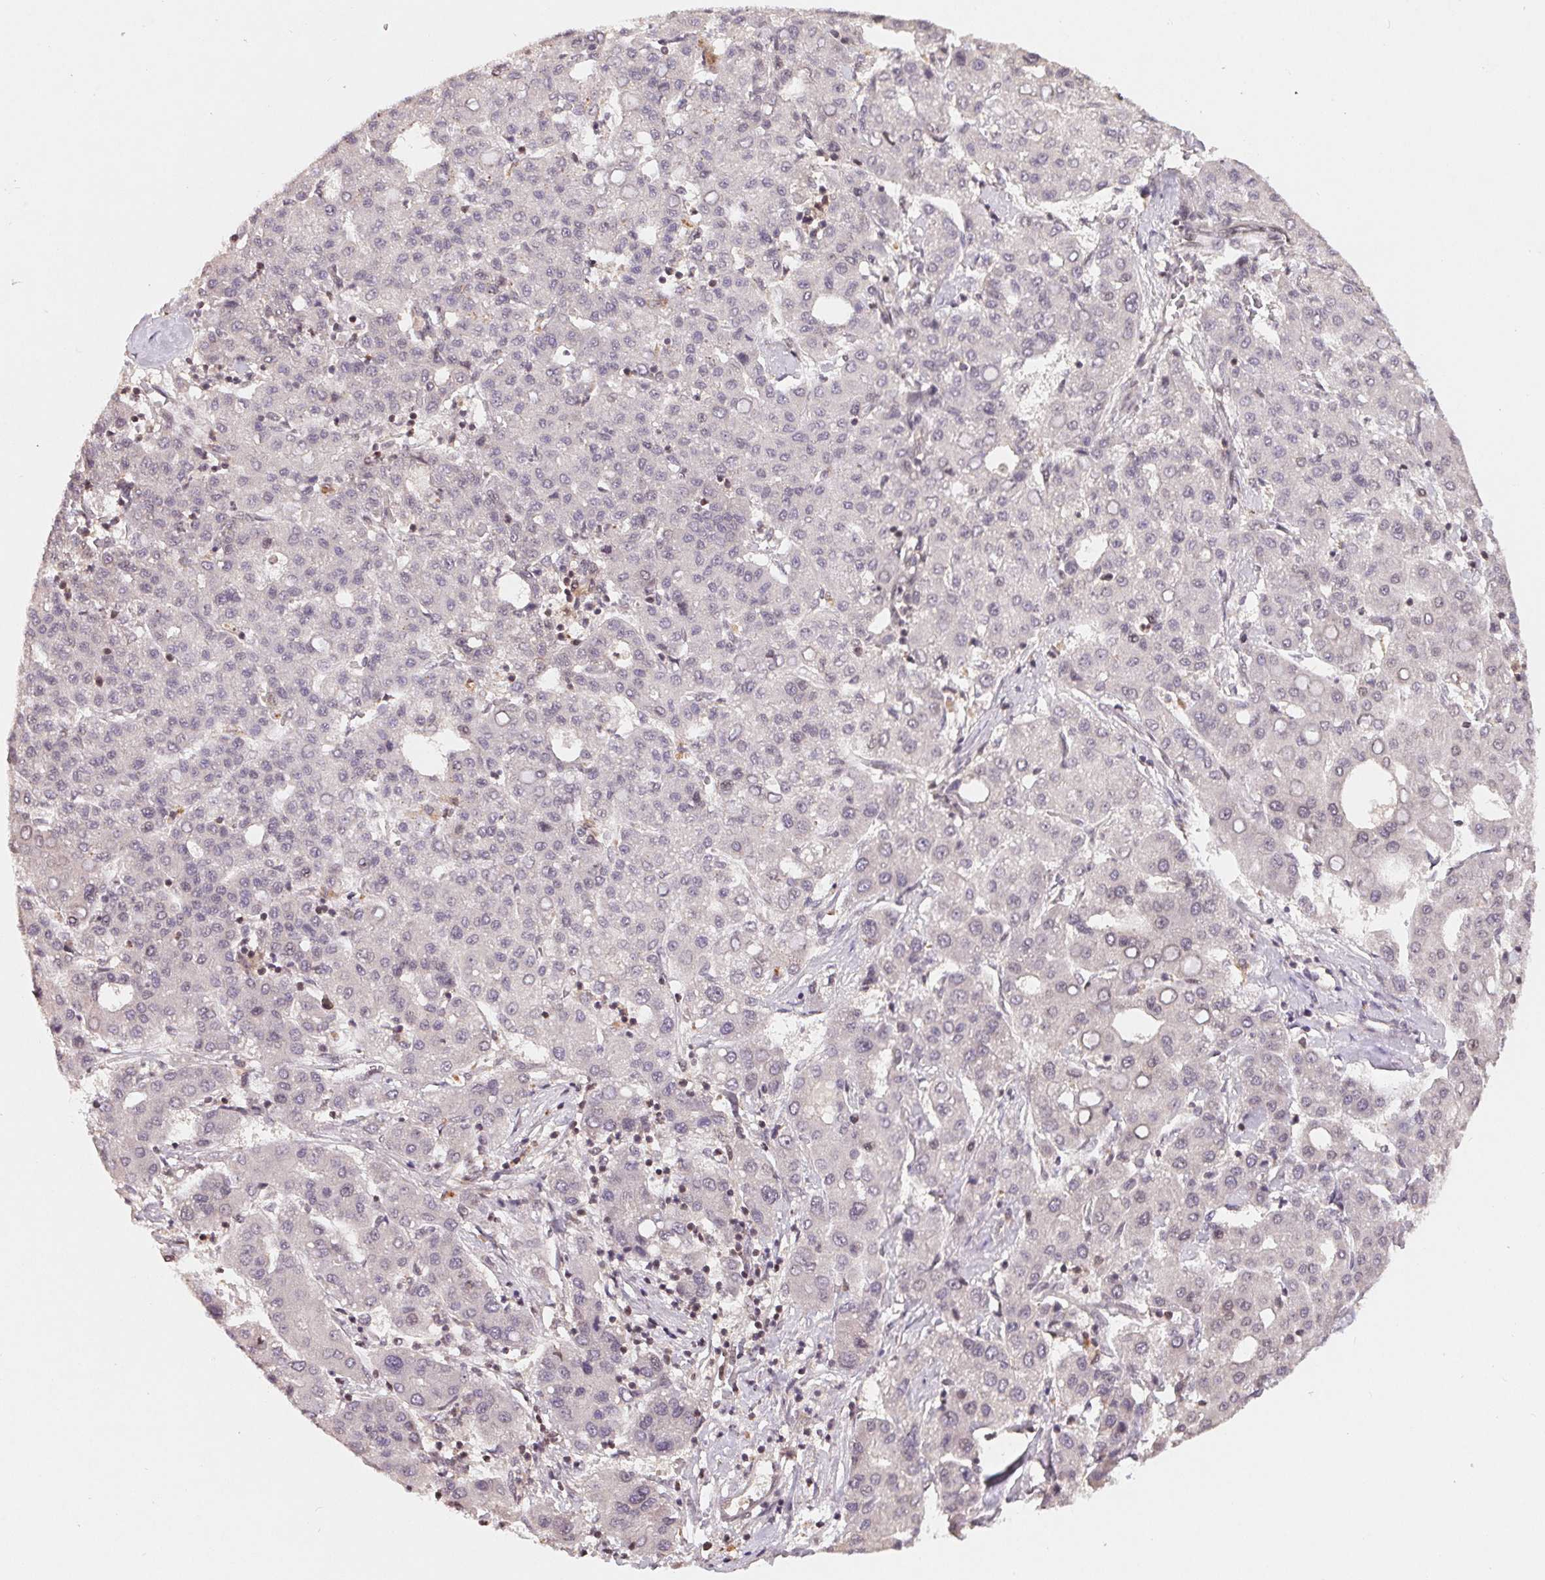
{"staining": {"intensity": "negative", "quantity": "none", "location": "none"}, "tissue": "liver cancer", "cell_type": "Tumor cells", "image_type": "cancer", "snomed": [{"axis": "morphology", "description": "Carcinoma, Hepatocellular, NOS"}, {"axis": "topography", "description": "Liver"}], "caption": "The image shows no staining of tumor cells in liver cancer (hepatocellular carcinoma).", "gene": "HMGN3", "patient": {"sex": "male", "age": 65}}